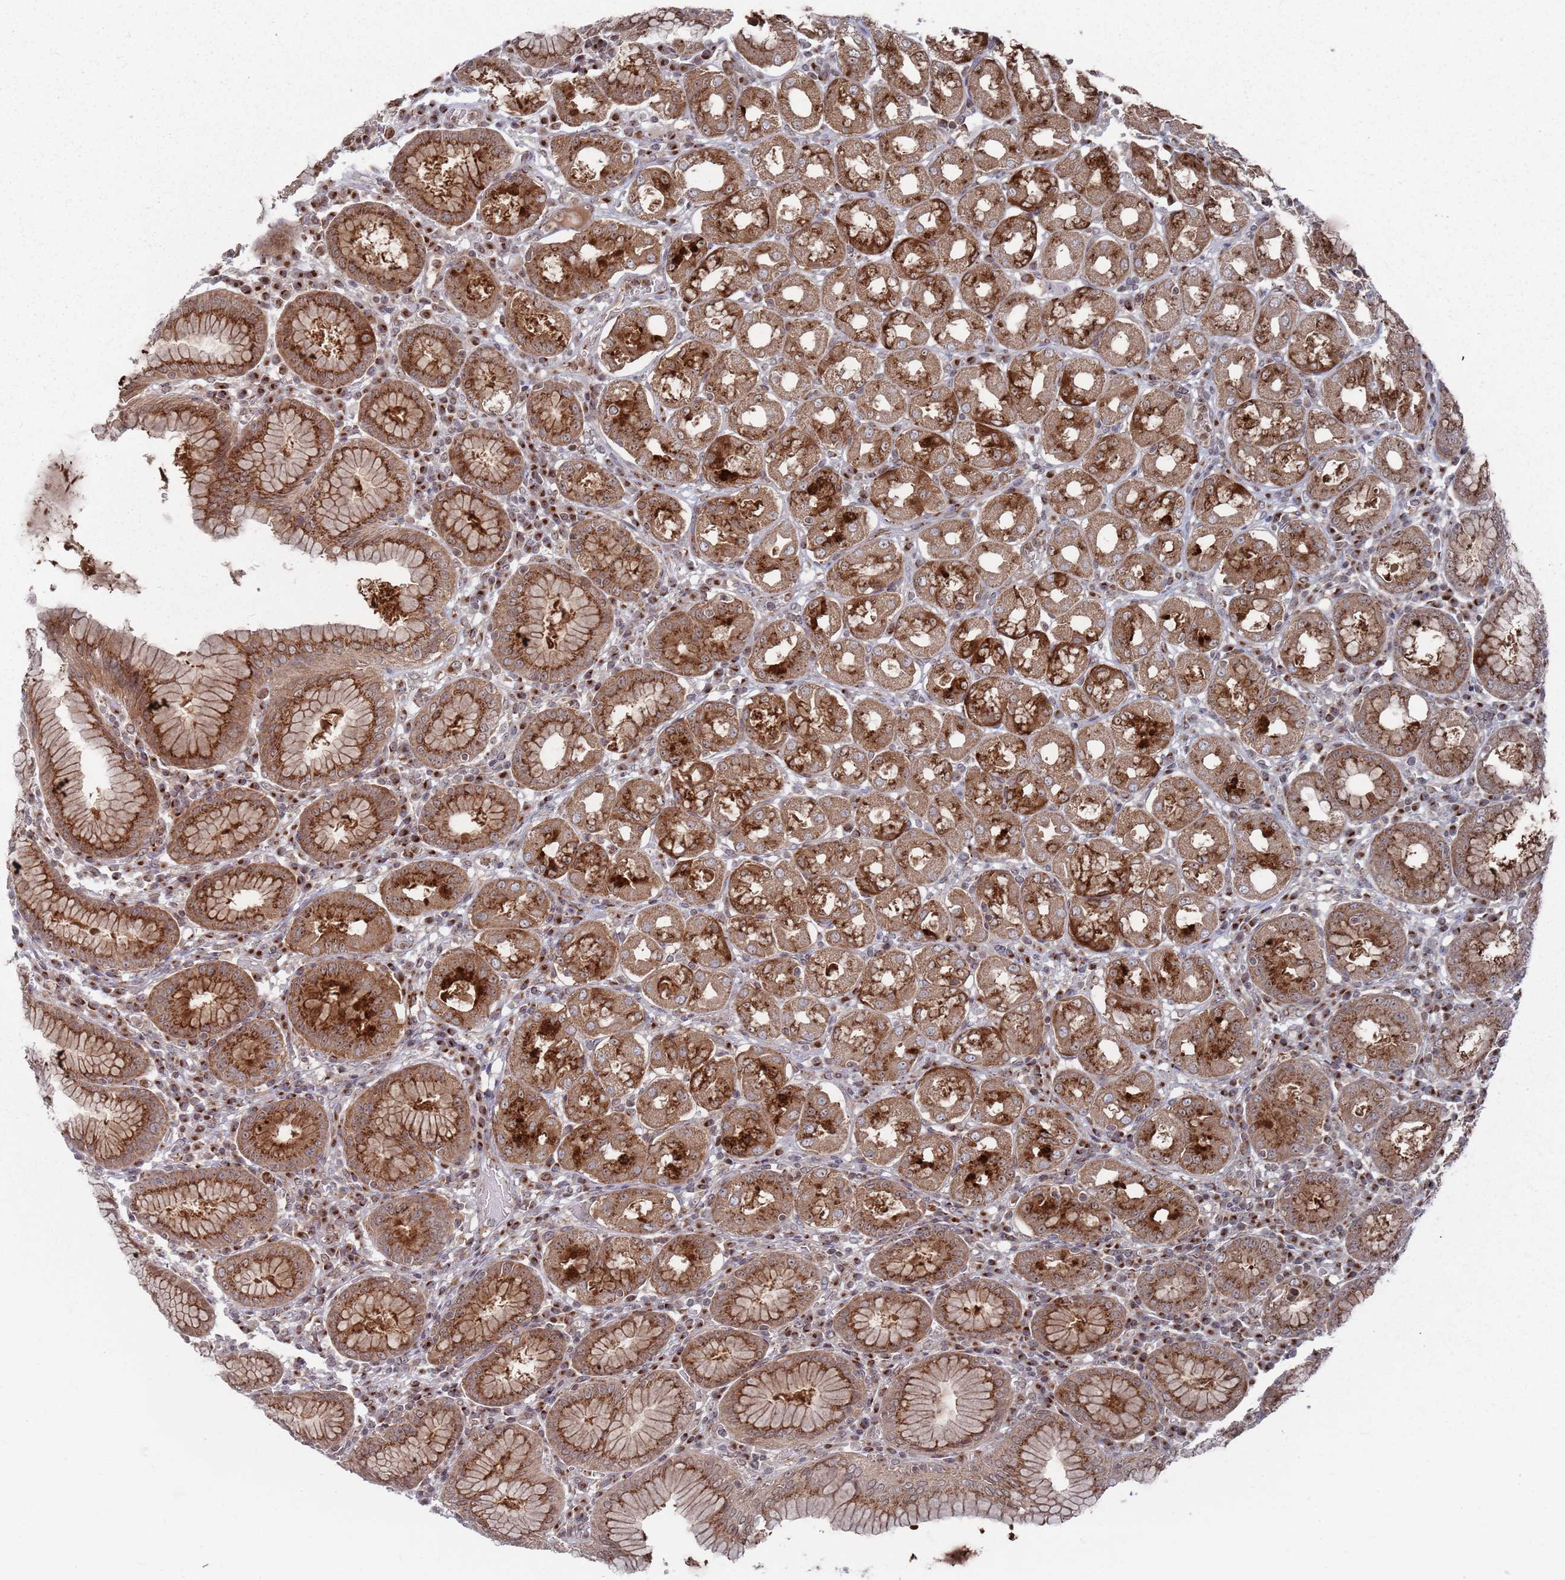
{"staining": {"intensity": "strong", "quantity": ">75%", "location": "cytoplasmic/membranous,nuclear"}, "tissue": "stomach", "cell_type": "Glandular cells", "image_type": "normal", "snomed": [{"axis": "morphology", "description": "Normal tissue, NOS"}, {"axis": "topography", "description": "Stomach"}, {"axis": "topography", "description": "Stomach, lower"}], "caption": "Stomach was stained to show a protein in brown. There is high levels of strong cytoplasmic/membranous,nuclear positivity in approximately >75% of glandular cells. (Brightfield microscopy of DAB IHC at high magnification).", "gene": "FMO4", "patient": {"sex": "female", "age": 56}}